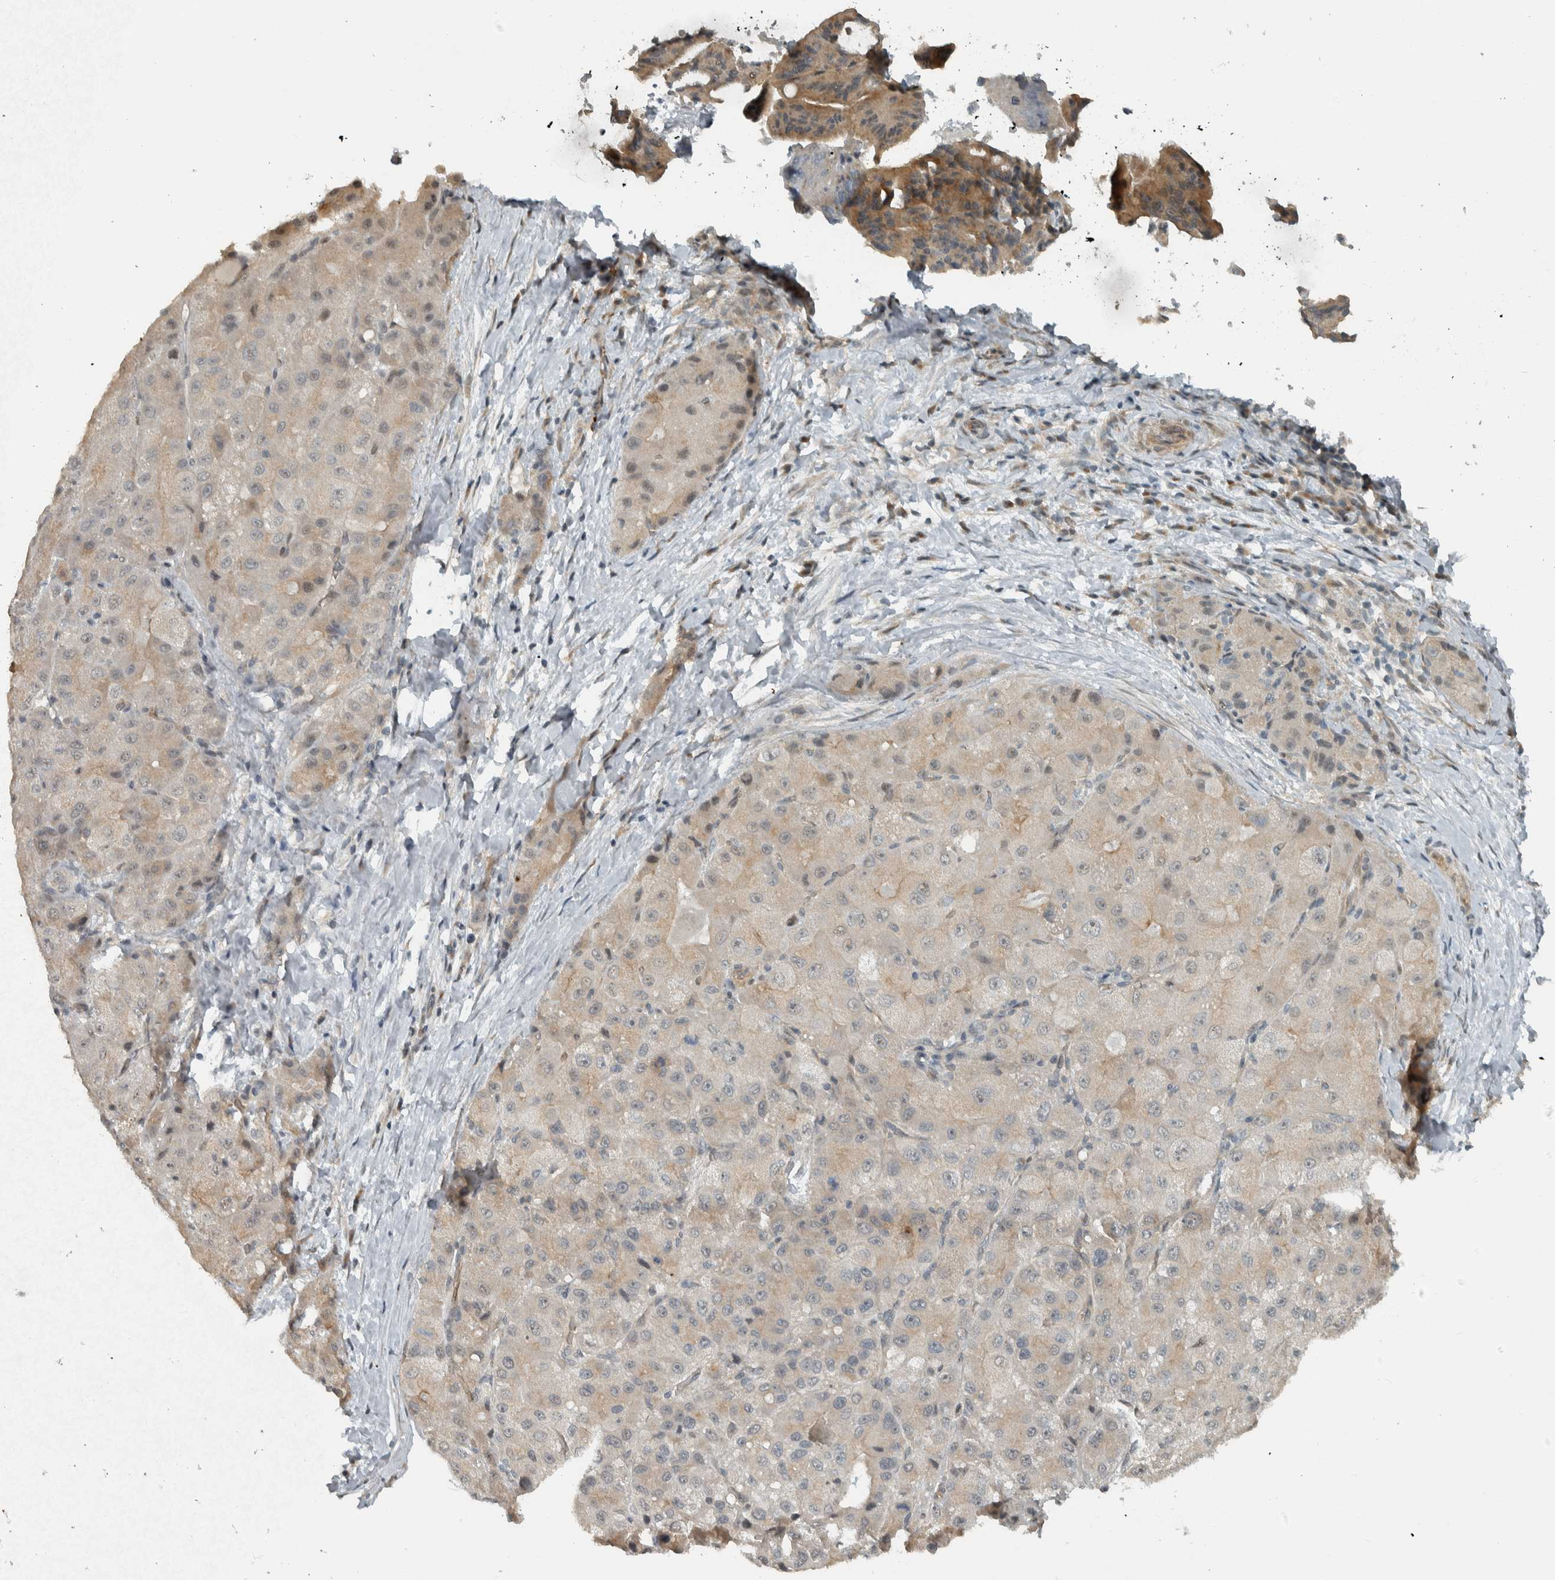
{"staining": {"intensity": "weak", "quantity": ">75%", "location": "cytoplasmic/membranous"}, "tissue": "liver cancer", "cell_type": "Tumor cells", "image_type": "cancer", "snomed": [{"axis": "morphology", "description": "Carcinoma, Hepatocellular, NOS"}, {"axis": "topography", "description": "Liver"}], "caption": "This histopathology image displays hepatocellular carcinoma (liver) stained with IHC to label a protein in brown. The cytoplasmic/membranous of tumor cells show weak positivity for the protein. Nuclei are counter-stained blue.", "gene": "NAPG", "patient": {"sex": "male", "age": 80}}